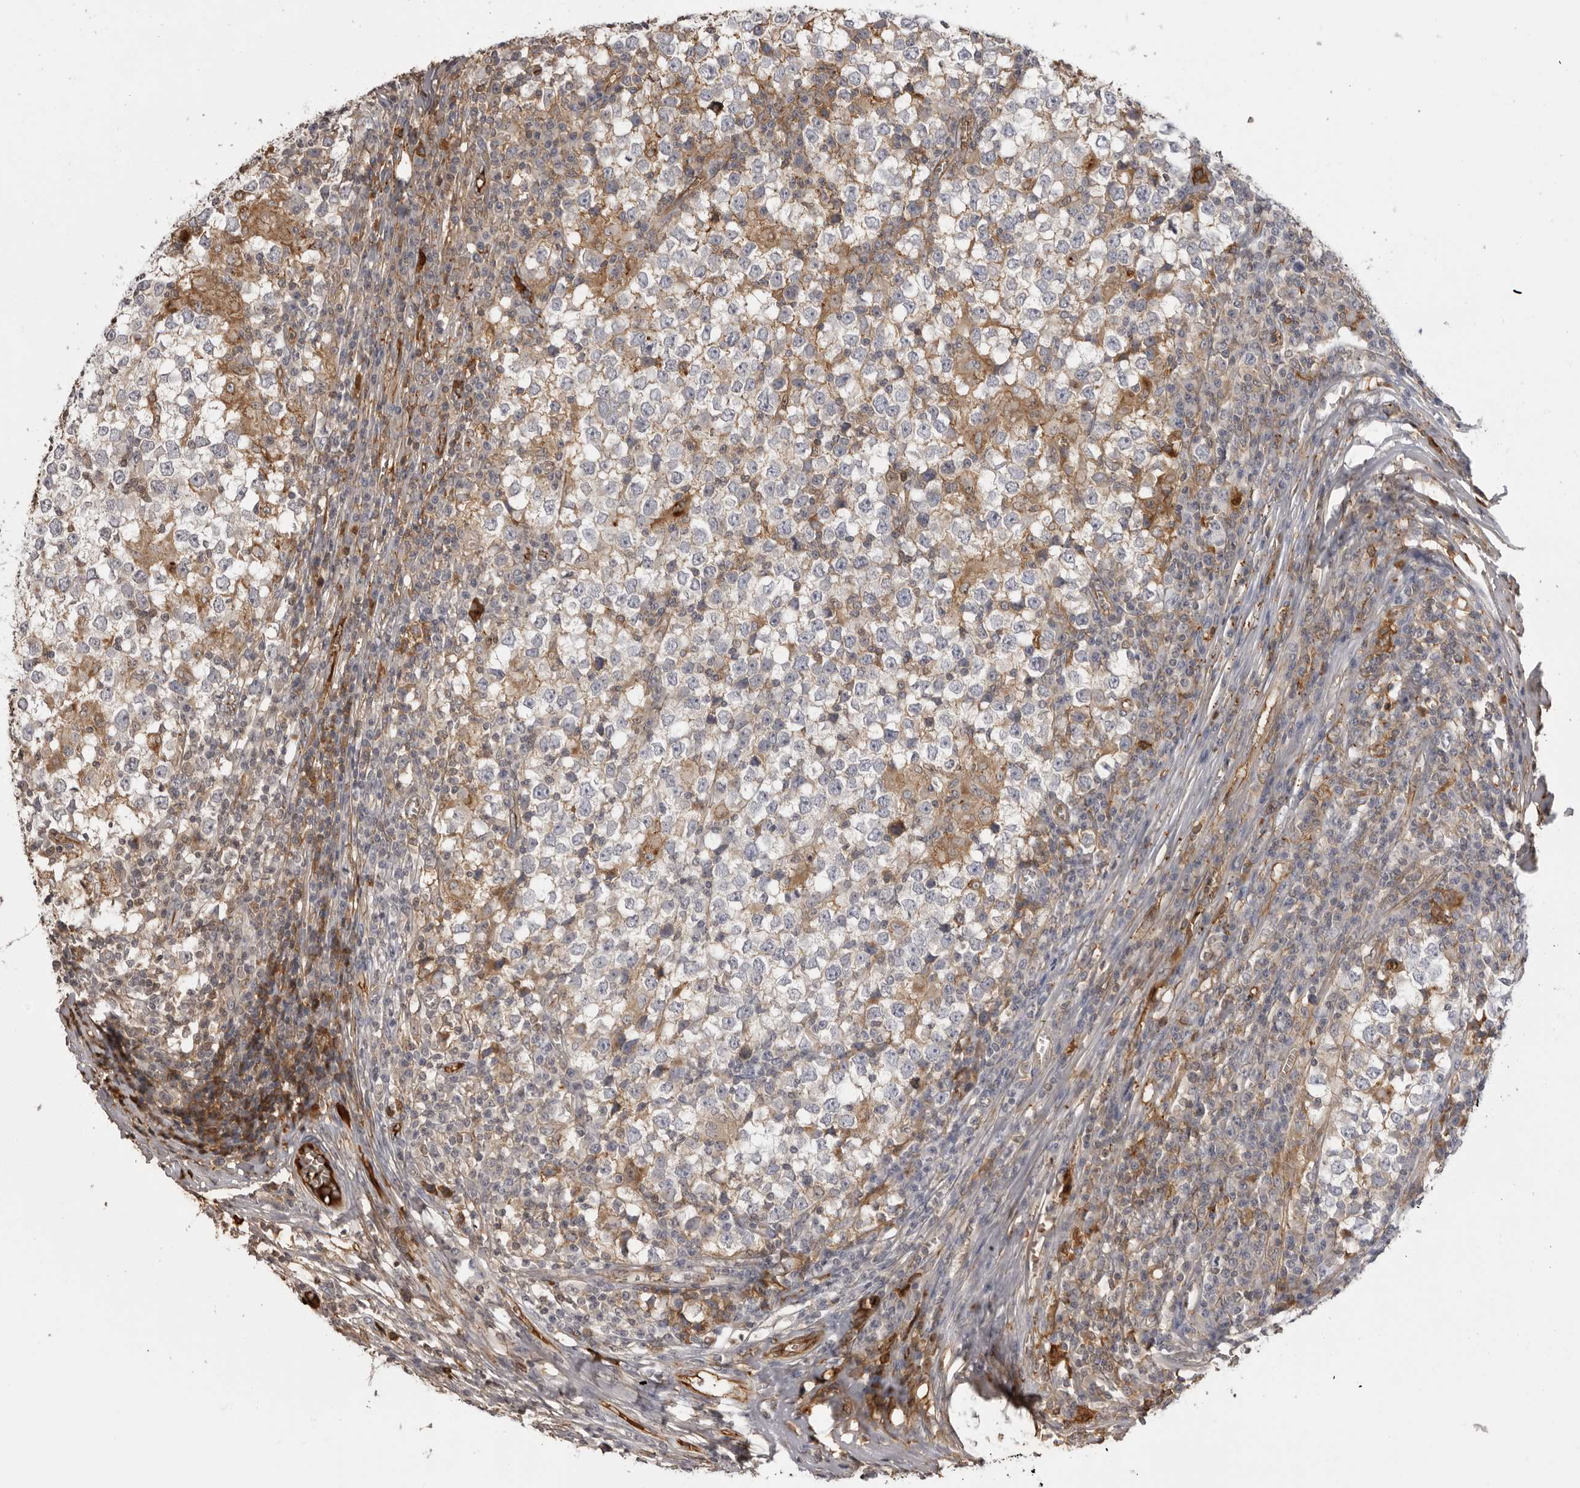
{"staining": {"intensity": "weak", "quantity": "<25%", "location": "cytoplasmic/membranous"}, "tissue": "testis cancer", "cell_type": "Tumor cells", "image_type": "cancer", "snomed": [{"axis": "morphology", "description": "Seminoma, NOS"}, {"axis": "topography", "description": "Testis"}], "caption": "The IHC photomicrograph has no significant expression in tumor cells of testis cancer tissue.", "gene": "PLEKHF2", "patient": {"sex": "male", "age": 65}}